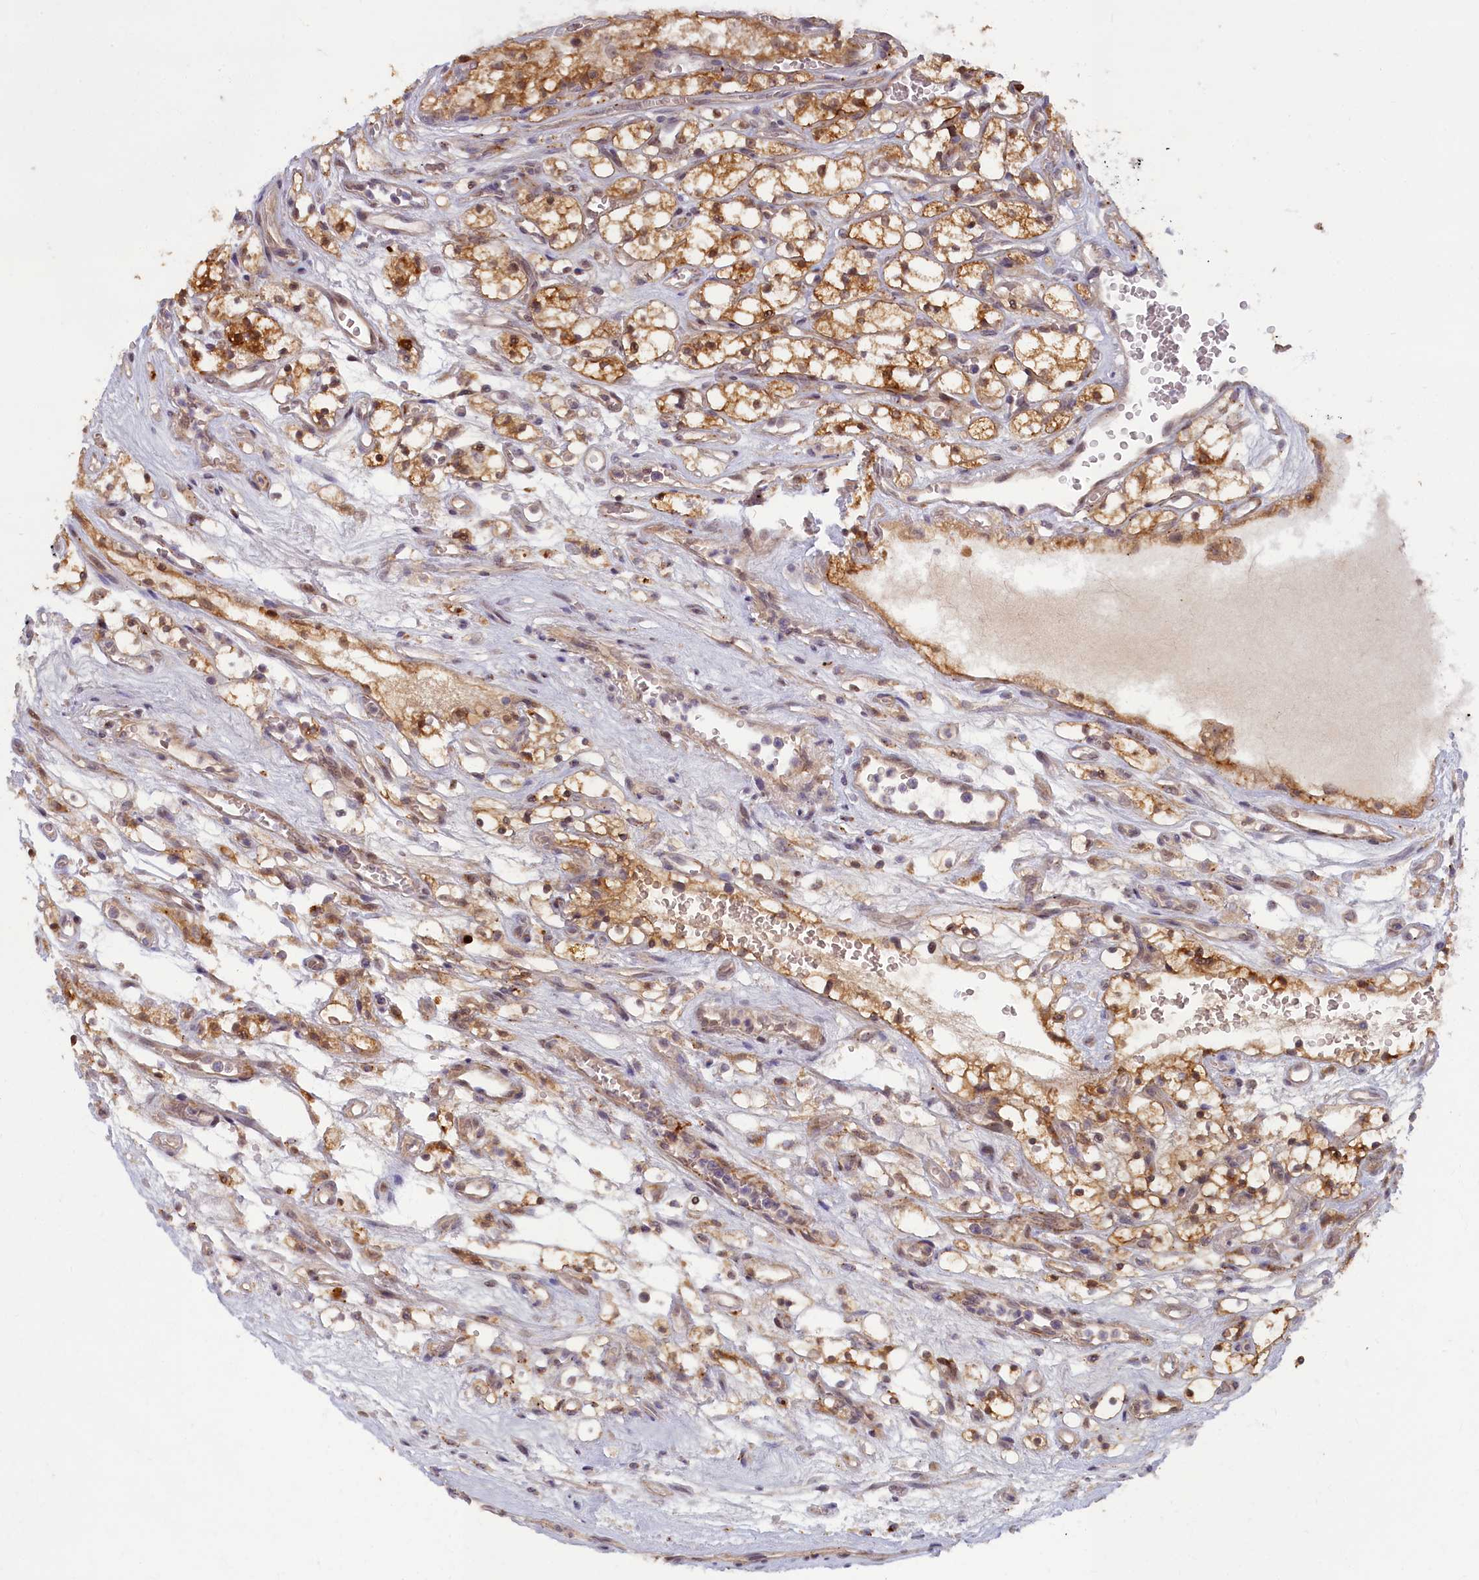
{"staining": {"intensity": "moderate", "quantity": "25%-75%", "location": "cytoplasmic/membranous,nuclear"}, "tissue": "renal cancer", "cell_type": "Tumor cells", "image_type": "cancer", "snomed": [{"axis": "morphology", "description": "Adenocarcinoma, NOS"}, {"axis": "topography", "description": "Kidney"}], "caption": "Protein expression analysis of human renal cancer reveals moderate cytoplasmic/membranous and nuclear expression in about 25%-75% of tumor cells.", "gene": "FCSK", "patient": {"sex": "female", "age": 69}}